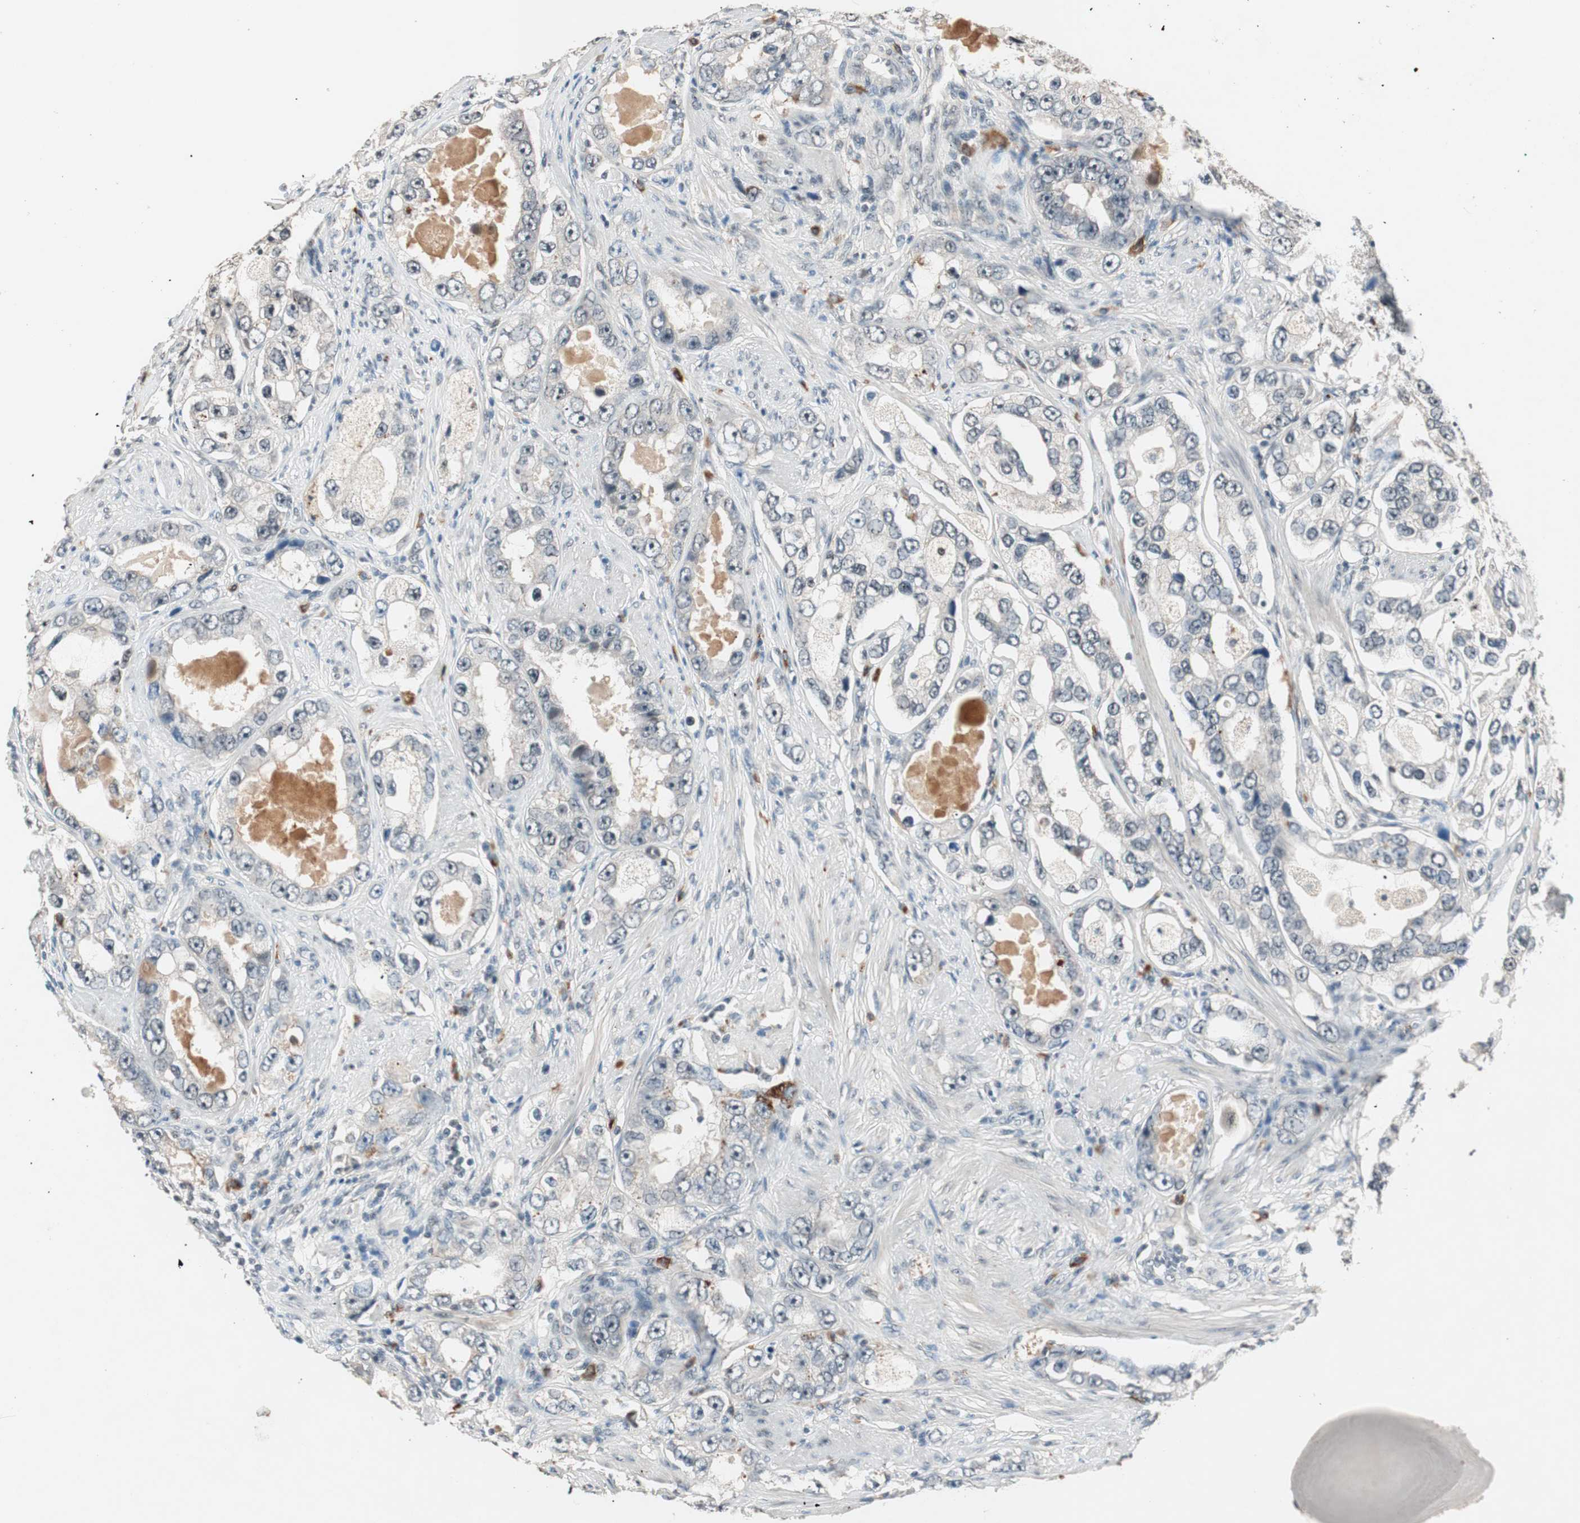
{"staining": {"intensity": "negative", "quantity": "none", "location": "none"}, "tissue": "prostate cancer", "cell_type": "Tumor cells", "image_type": "cancer", "snomed": [{"axis": "morphology", "description": "Adenocarcinoma, High grade"}, {"axis": "topography", "description": "Prostate"}], "caption": "DAB (3,3'-diaminobenzidine) immunohistochemical staining of prostate adenocarcinoma (high-grade) displays no significant expression in tumor cells. (DAB immunohistochemistry, high magnification).", "gene": "NFRKB", "patient": {"sex": "male", "age": 63}}